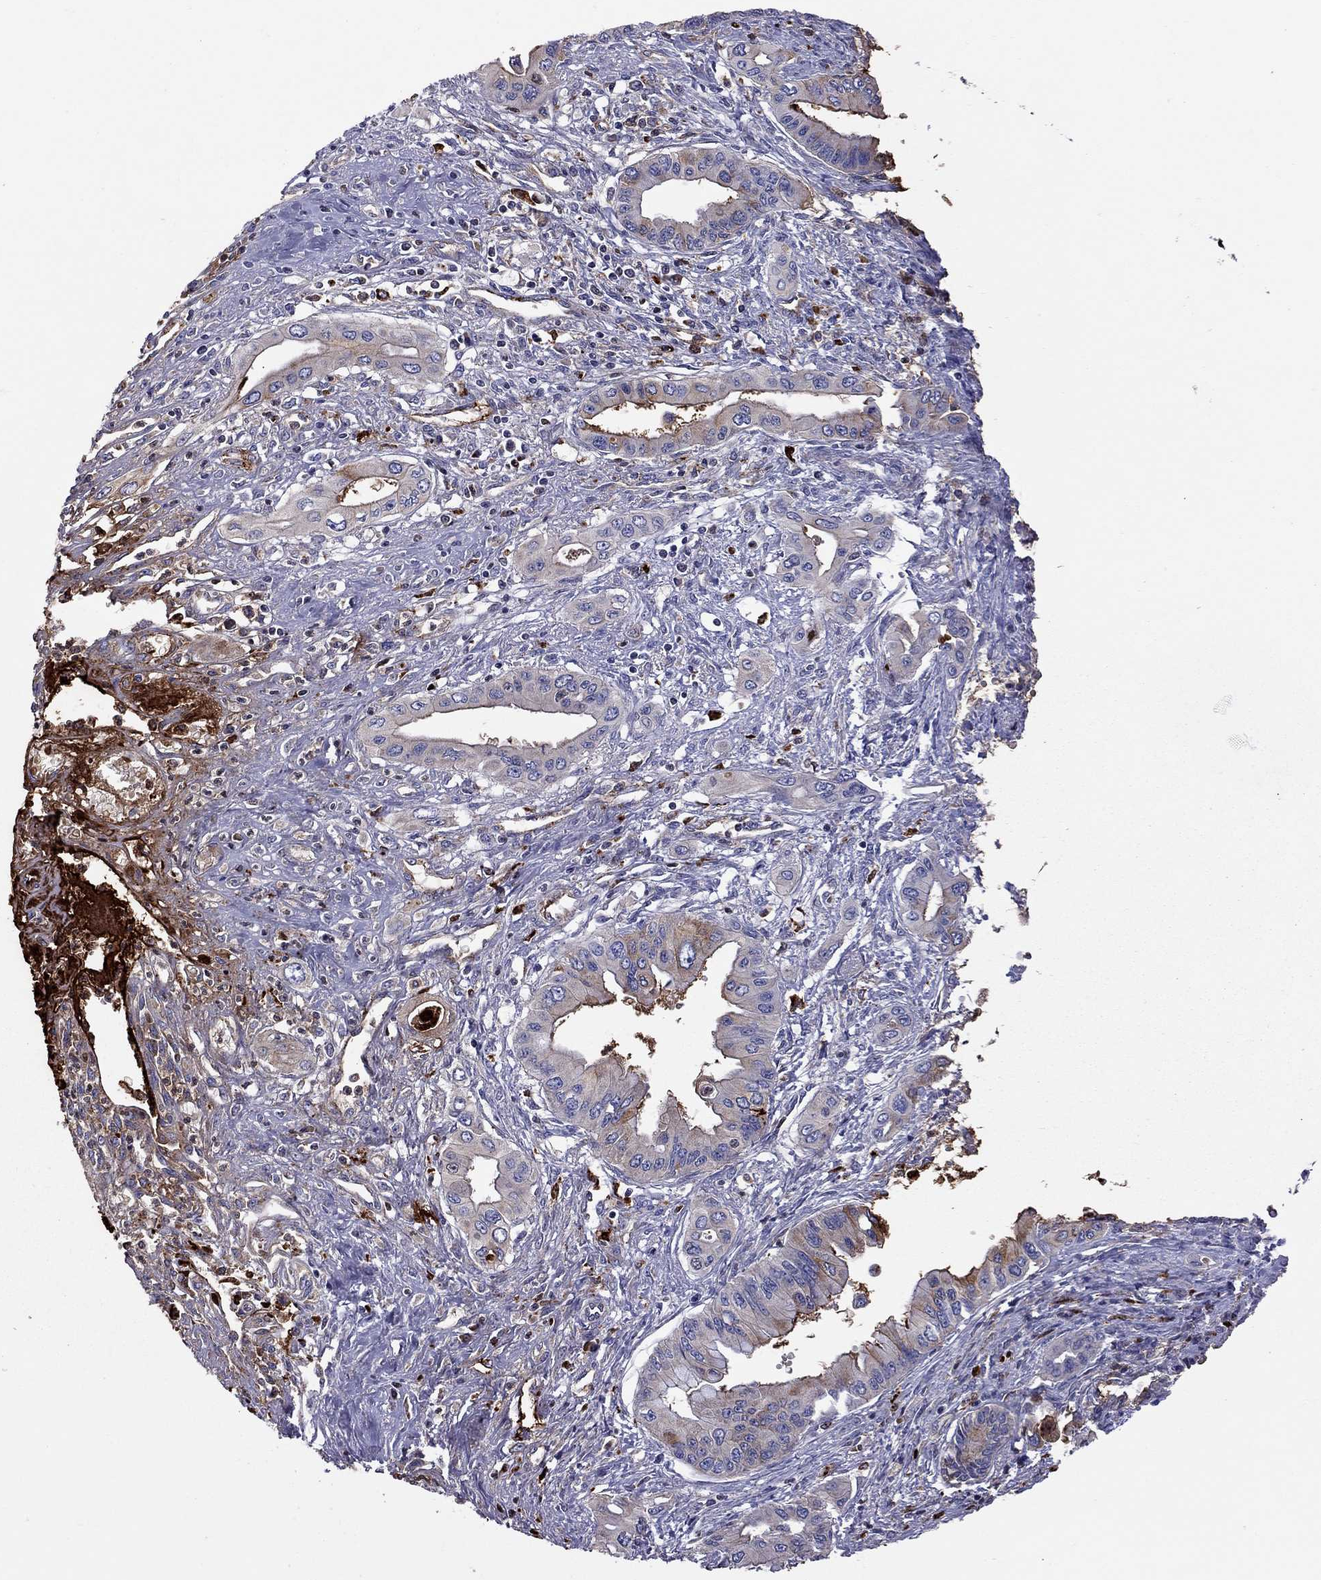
{"staining": {"intensity": "strong", "quantity": "<25%", "location": "cytoplasmic/membranous"}, "tissue": "pancreatic cancer", "cell_type": "Tumor cells", "image_type": "cancer", "snomed": [{"axis": "morphology", "description": "Adenocarcinoma, NOS"}, {"axis": "topography", "description": "Pancreas"}], "caption": "Protein expression analysis of human pancreatic cancer reveals strong cytoplasmic/membranous staining in approximately <25% of tumor cells. Nuclei are stained in blue.", "gene": "SERPINA3", "patient": {"sex": "female", "age": 62}}